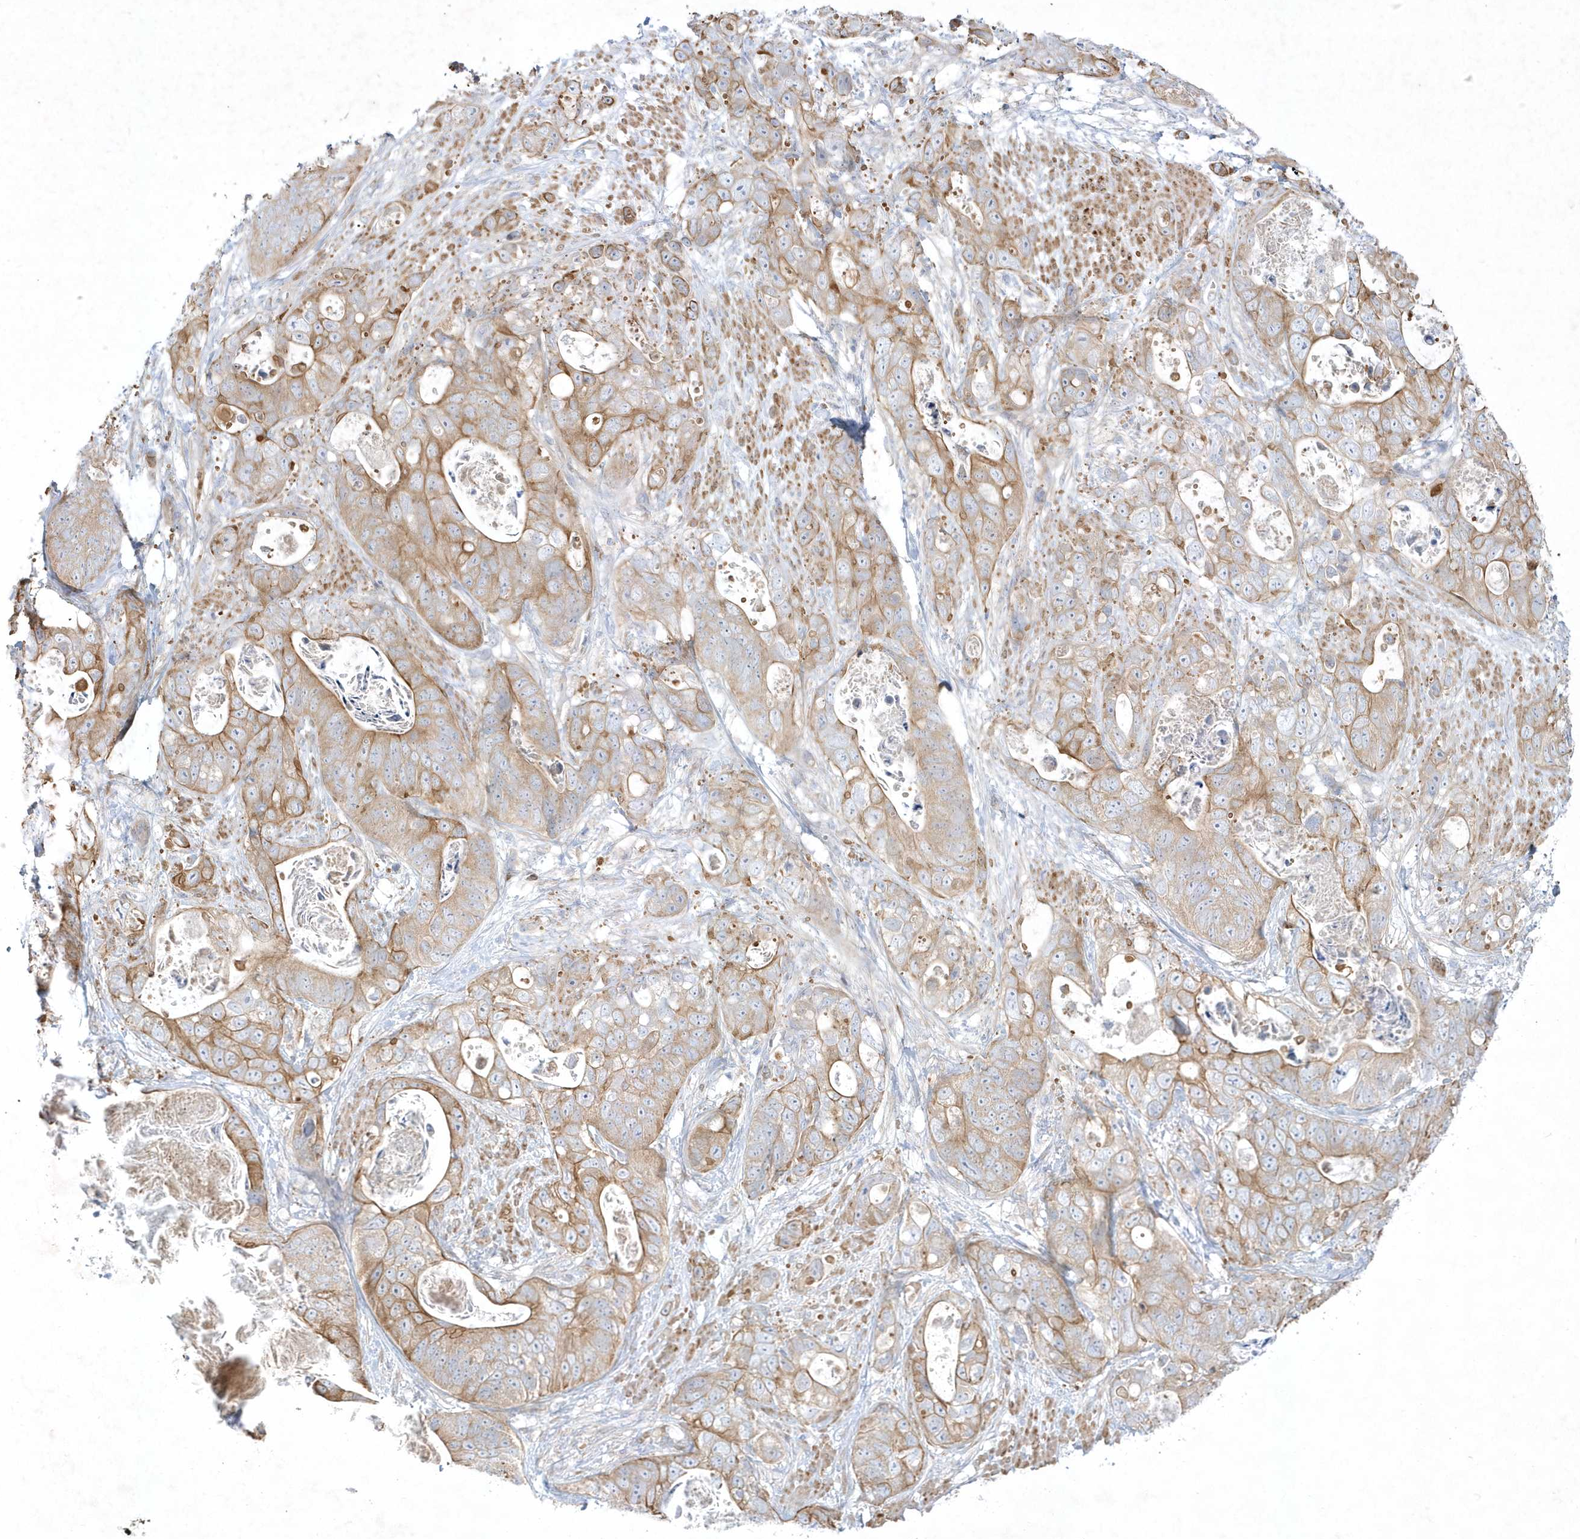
{"staining": {"intensity": "moderate", "quantity": ">75%", "location": "cytoplasmic/membranous"}, "tissue": "stomach cancer", "cell_type": "Tumor cells", "image_type": "cancer", "snomed": [{"axis": "morphology", "description": "Adenocarcinoma, NOS"}, {"axis": "topography", "description": "Stomach"}], "caption": "A high-resolution micrograph shows immunohistochemistry (IHC) staining of stomach cancer, which shows moderate cytoplasmic/membranous positivity in approximately >75% of tumor cells.", "gene": "LARS1", "patient": {"sex": "female", "age": 89}}